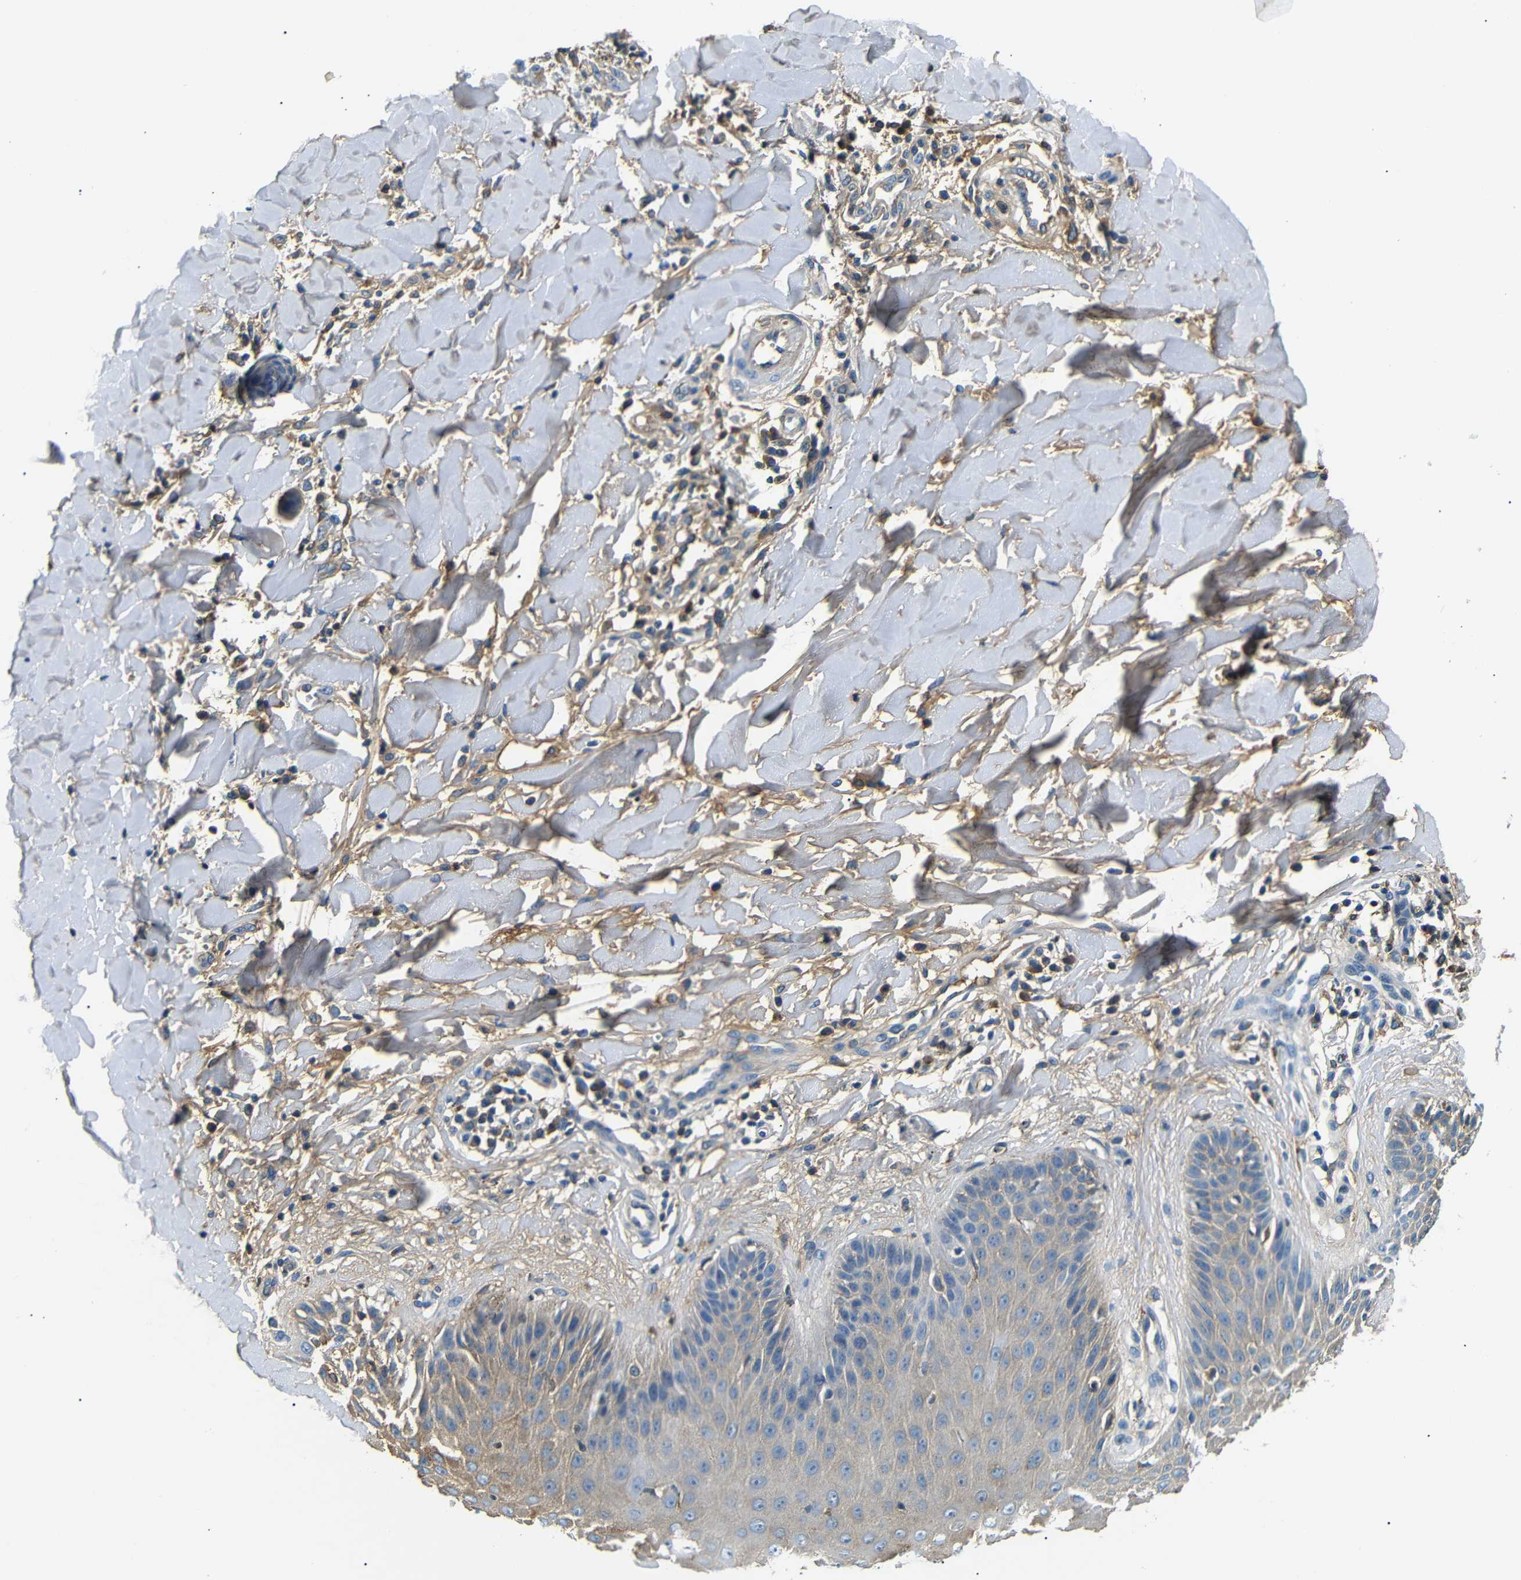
{"staining": {"intensity": "negative", "quantity": "none", "location": "none"}, "tissue": "skin cancer", "cell_type": "Tumor cells", "image_type": "cancer", "snomed": [{"axis": "morphology", "description": "Squamous cell carcinoma, NOS"}, {"axis": "topography", "description": "Skin"}], "caption": "IHC of skin cancer demonstrates no staining in tumor cells.", "gene": "LHCGR", "patient": {"sex": "male", "age": 24}}